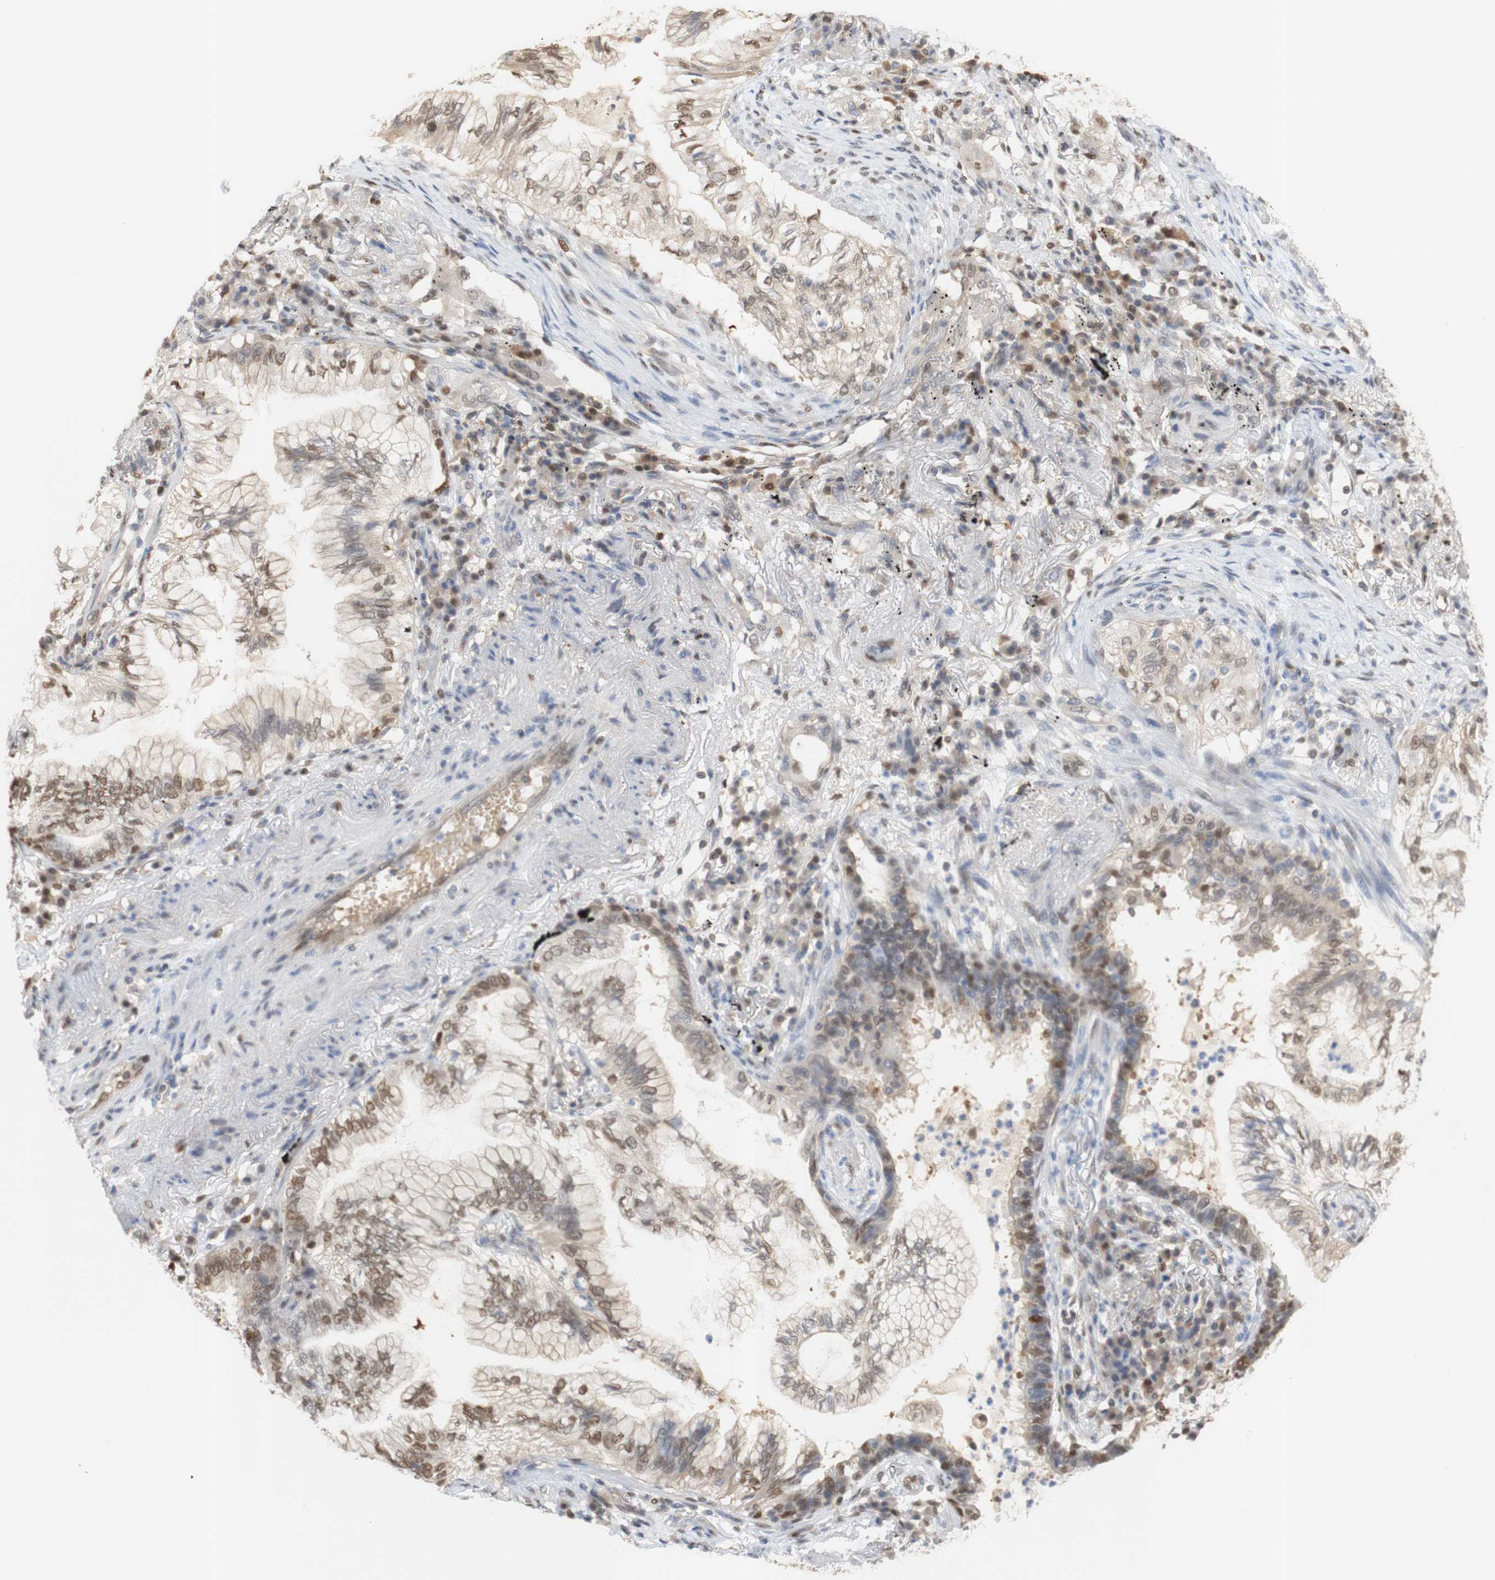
{"staining": {"intensity": "weak", "quantity": ">75%", "location": "nuclear"}, "tissue": "lung cancer", "cell_type": "Tumor cells", "image_type": "cancer", "snomed": [{"axis": "morphology", "description": "Normal tissue, NOS"}, {"axis": "morphology", "description": "Adenocarcinoma, NOS"}, {"axis": "topography", "description": "Bronchus"}, {"axis": "topography", "description": "Lung"}], "caption": "Brown immunohistochemical staining in lung adenocarcinoma exhibits weak nuclear staining in approximately >75% of tumor cells.", "gene": "NAP1L4", "patient": {"sex": "female", "age": 70}}